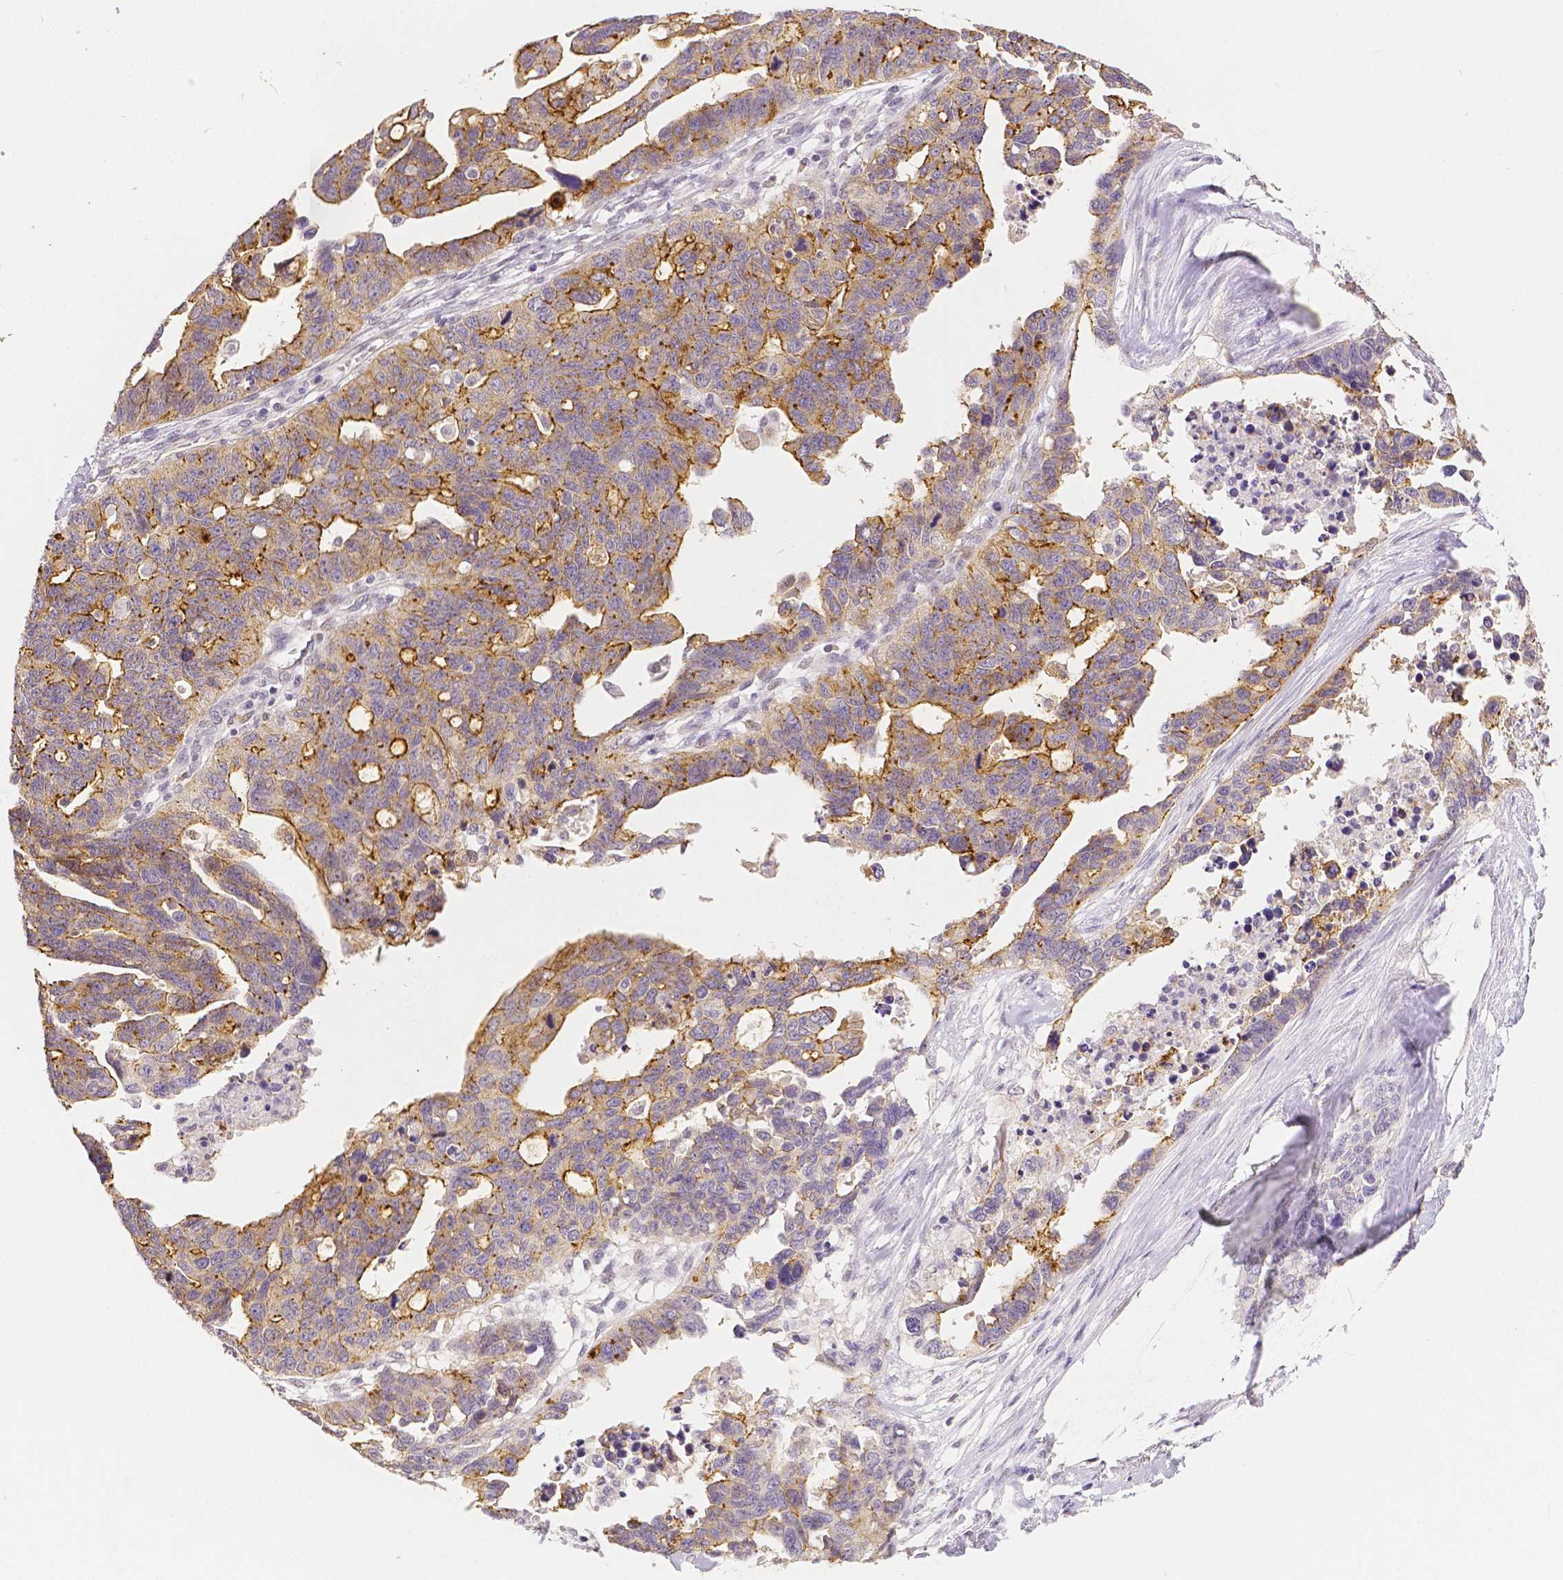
{"staining": {"intensity": "weak", "quantity": "25%-75%", "location": "cytoplasmic/membranous"}, "tissue": "ovarian cancer", "cell_type": "Tumor cells", "image_type": "cancer", "snomed": [{"axis": "morphology", "description": "Cystadenocarcinoma, serous, NOS"}, {"axis": "topography", "description": "Ovary"}], "caption": "This image shows immunohistochemistry staining of serous cystadenocarcinoma (ovarian), with low weak cytoplasmic/membranous positivity in about 25%-75% of tumor cells.", "gene": "OCLN", "patient": {"sex": "female", "age": 69}}